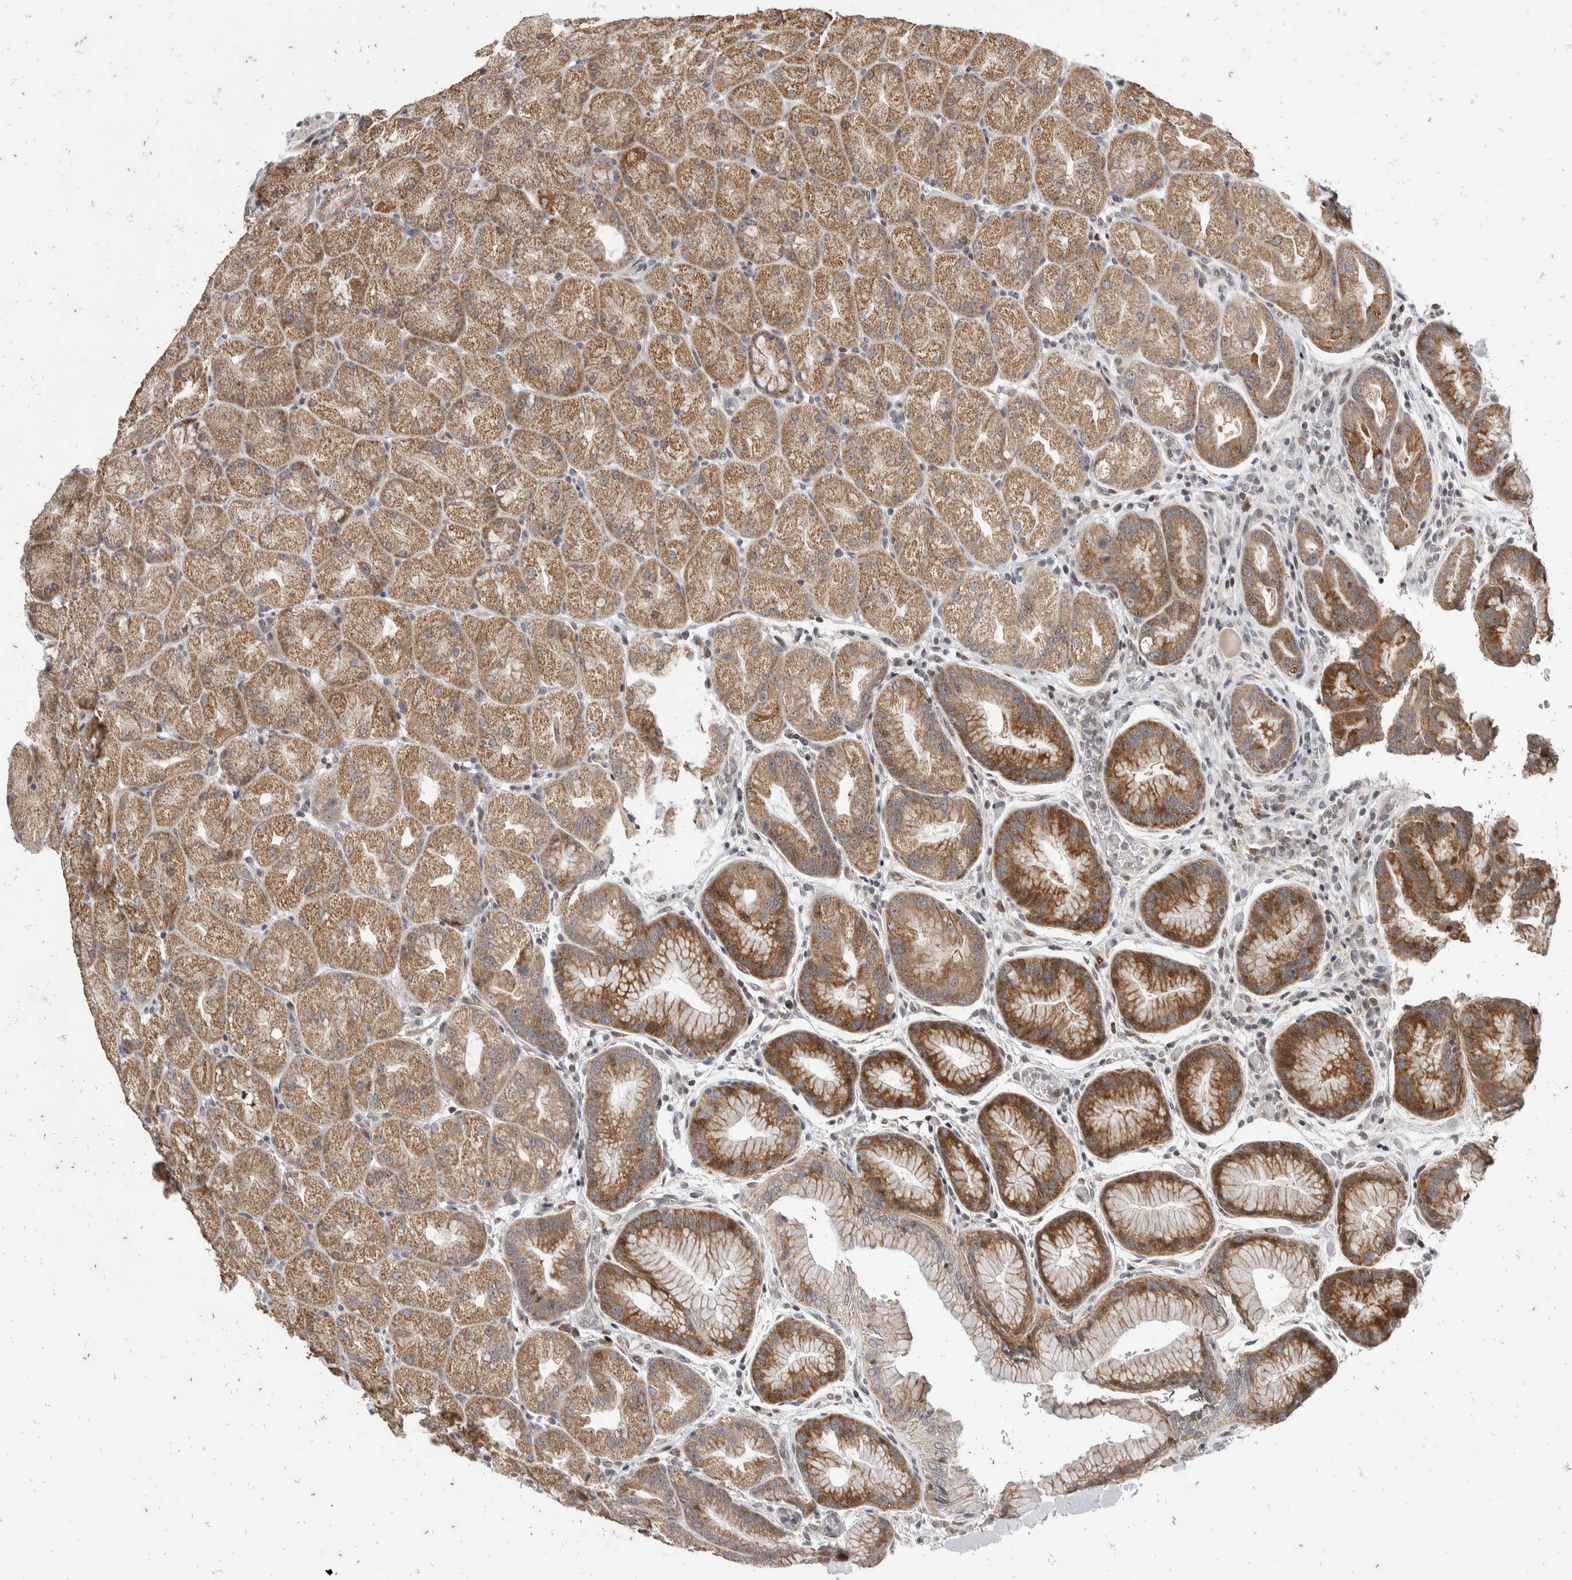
{"staining": {"intensity": "moderate", "quantity": ">75%", "location": "cytoplasmic/membranous"}, "tissue": "stomach", "cell_type": "Glandular cells", "image_type": "normal", "snomed": [{"axis": "morphology", "description": "Normal tissue, NOS"}, {"axis": "topography", "description": "Stomach, upper"}, {"axis": "topography", "description": "Stomach"}], "caption": "Stomach was stained to show a protein in brown. There is medium levels of moderate cytoplasmic/membranous staining in approximately >75% of glandular cells. The staining is performed using DAB (3,3'-diaminobenzidine) brown chromogen to label protein expression. The nuclei are counter-stained blue using hematoxylin.", "gene": "ATXN7L1", "patient": {"sex": "male", "age": 48}}